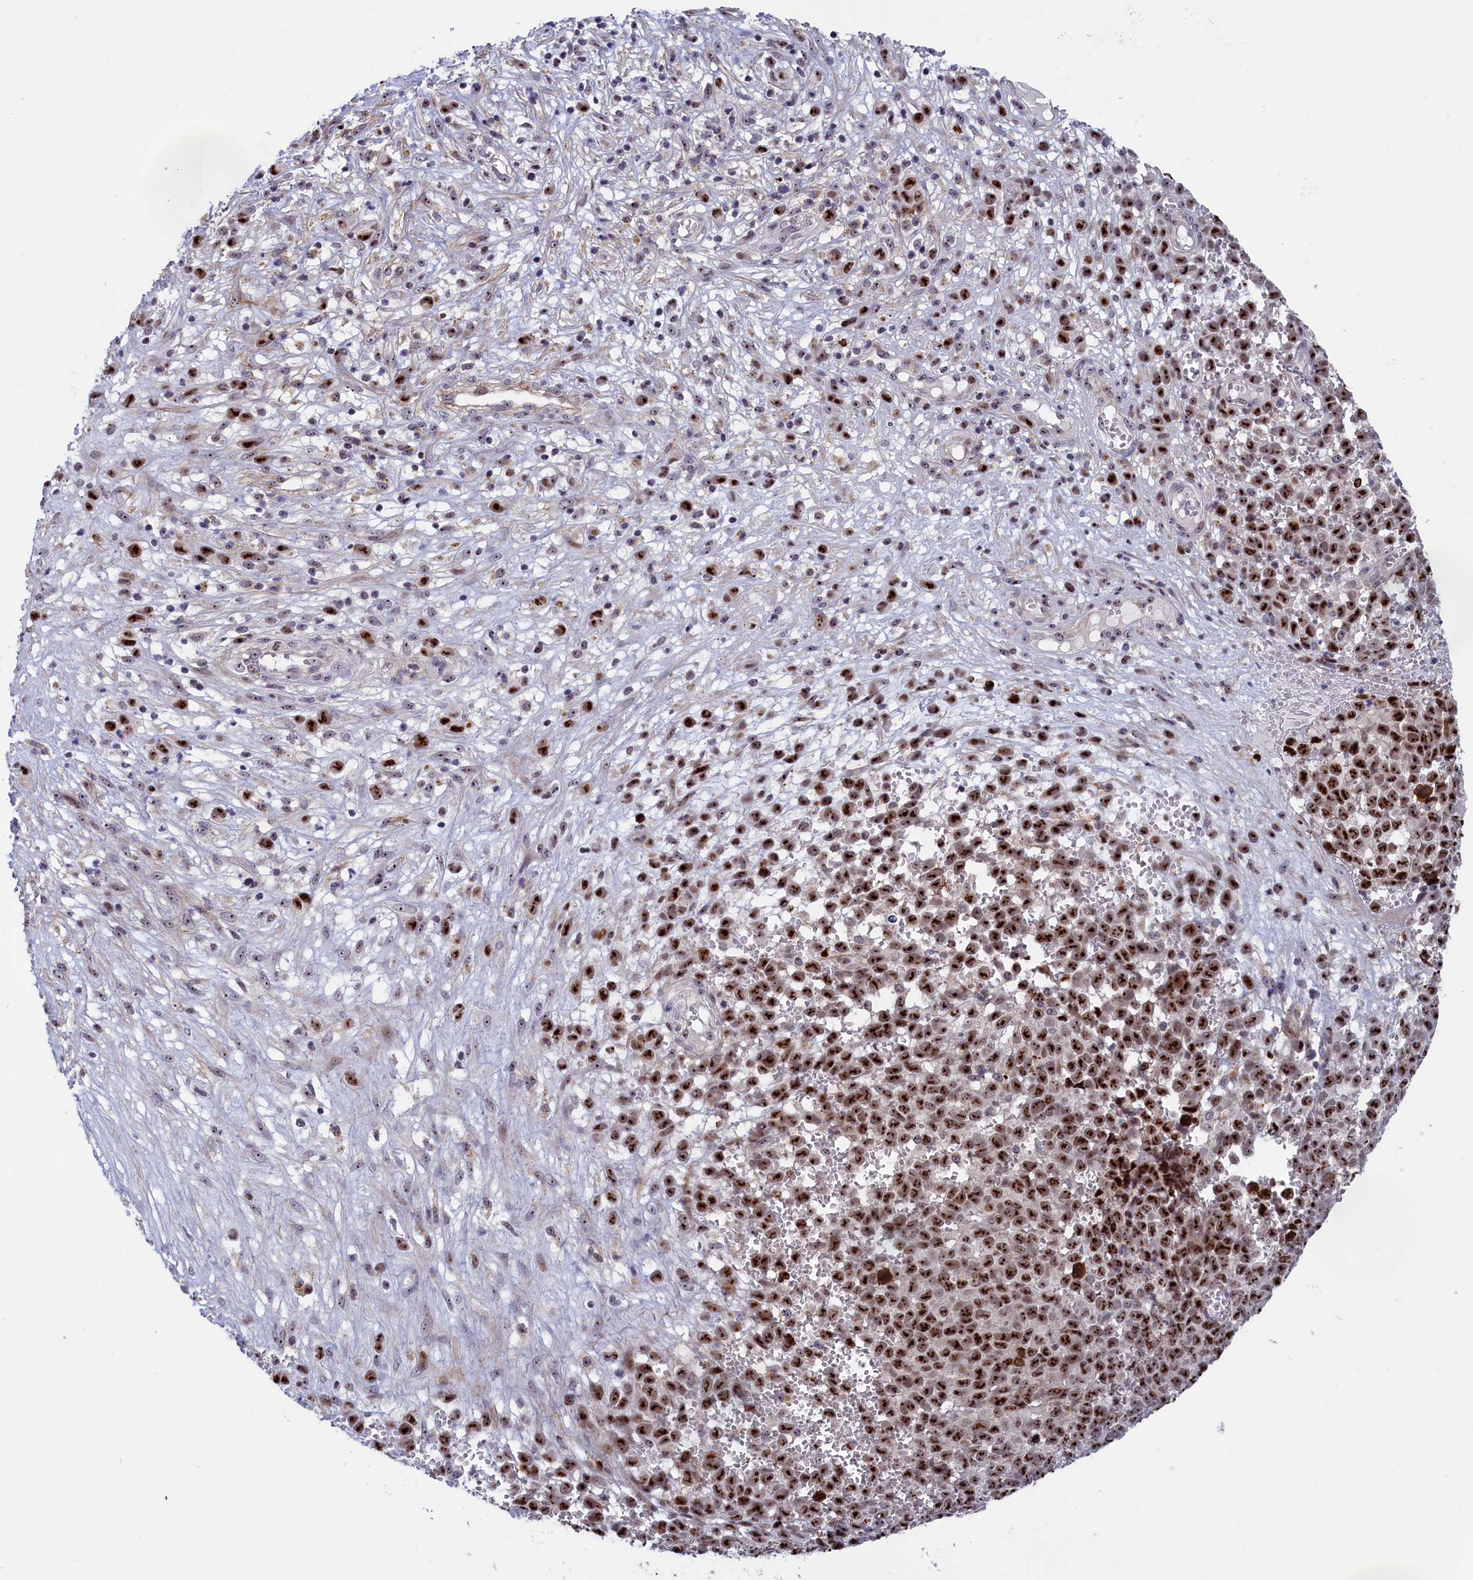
{"staining": {"intensity": "strong", "quantity": ">75%", "location": "nuclear"}, "tissue": "melanoma", "cell_type": "Tumor cells", "image_type": "cancer", "snomed": [{"axis": "morphology", "description": "Malignant melanoma, NOS"}, {"axis": "topography", "description": "Nose, NOS"}], "caption": "Protein analysis of malignant melanoma tissue reveals strong nuclear expression in about >75% of tumor cells. Nuclei are stained in blue.", "gene": "PPAN", "patient": {"sex": "female", "age": 48}}